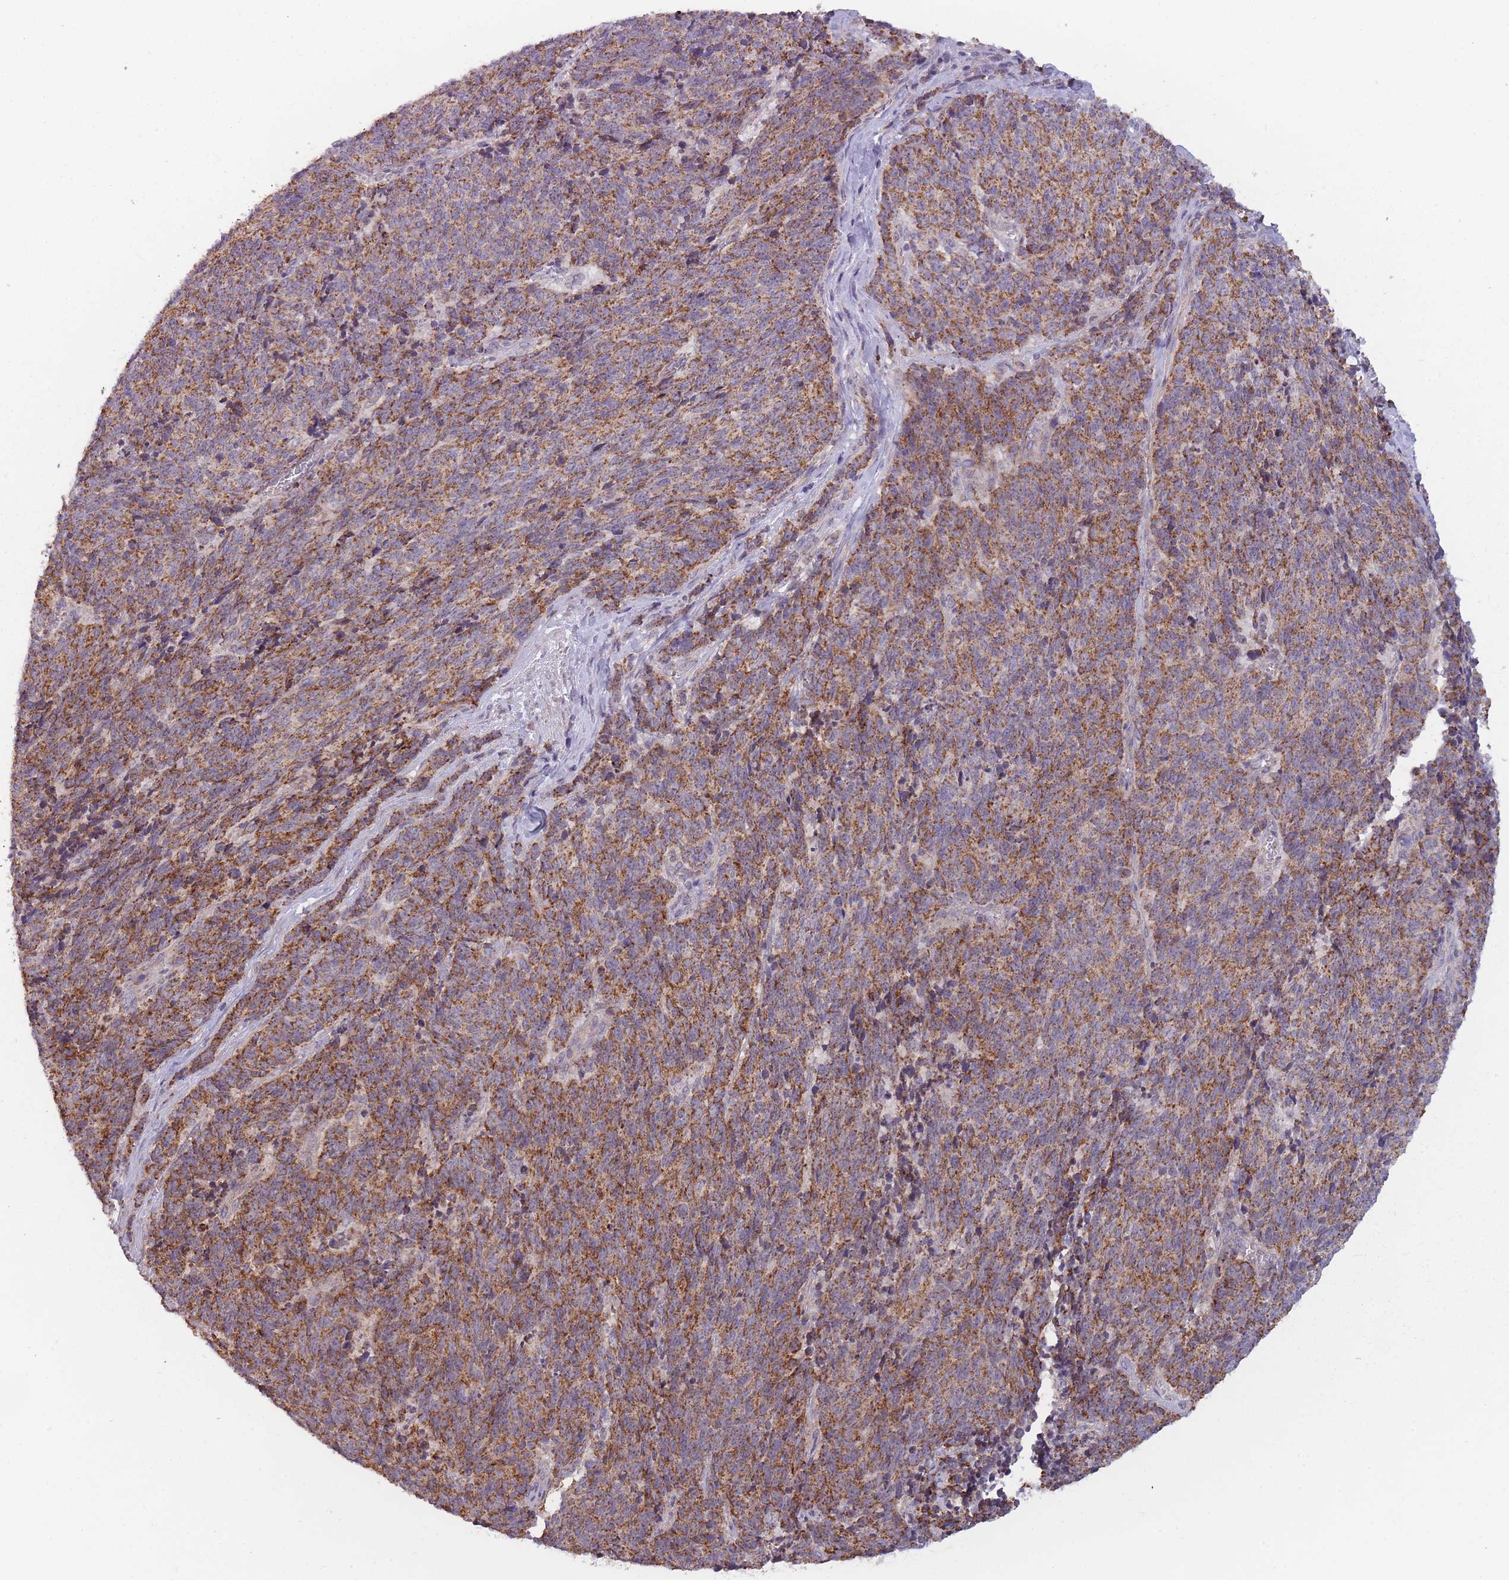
{"staining": {"intensity": "moderate", "quantity": ">75%", "location": "cytoplasmic/membranous"}, "tissue": "cervical cancer", "cell_type": "Tumor cells", "image_type": "cancer", "snomed": [{"axis": "morphology", "description": "Squamous cell carcinoma, NOS"}, {"axis": "topography", "description": "Cervix"}], "caption": "Human cervical cancer stained with a brown dye reveals moderate cytoplasmic/membranous positive expression in about >75% of tumor cells.", "gene": "MRPS18C", "patient": {"sex": "female", "age": 29}}